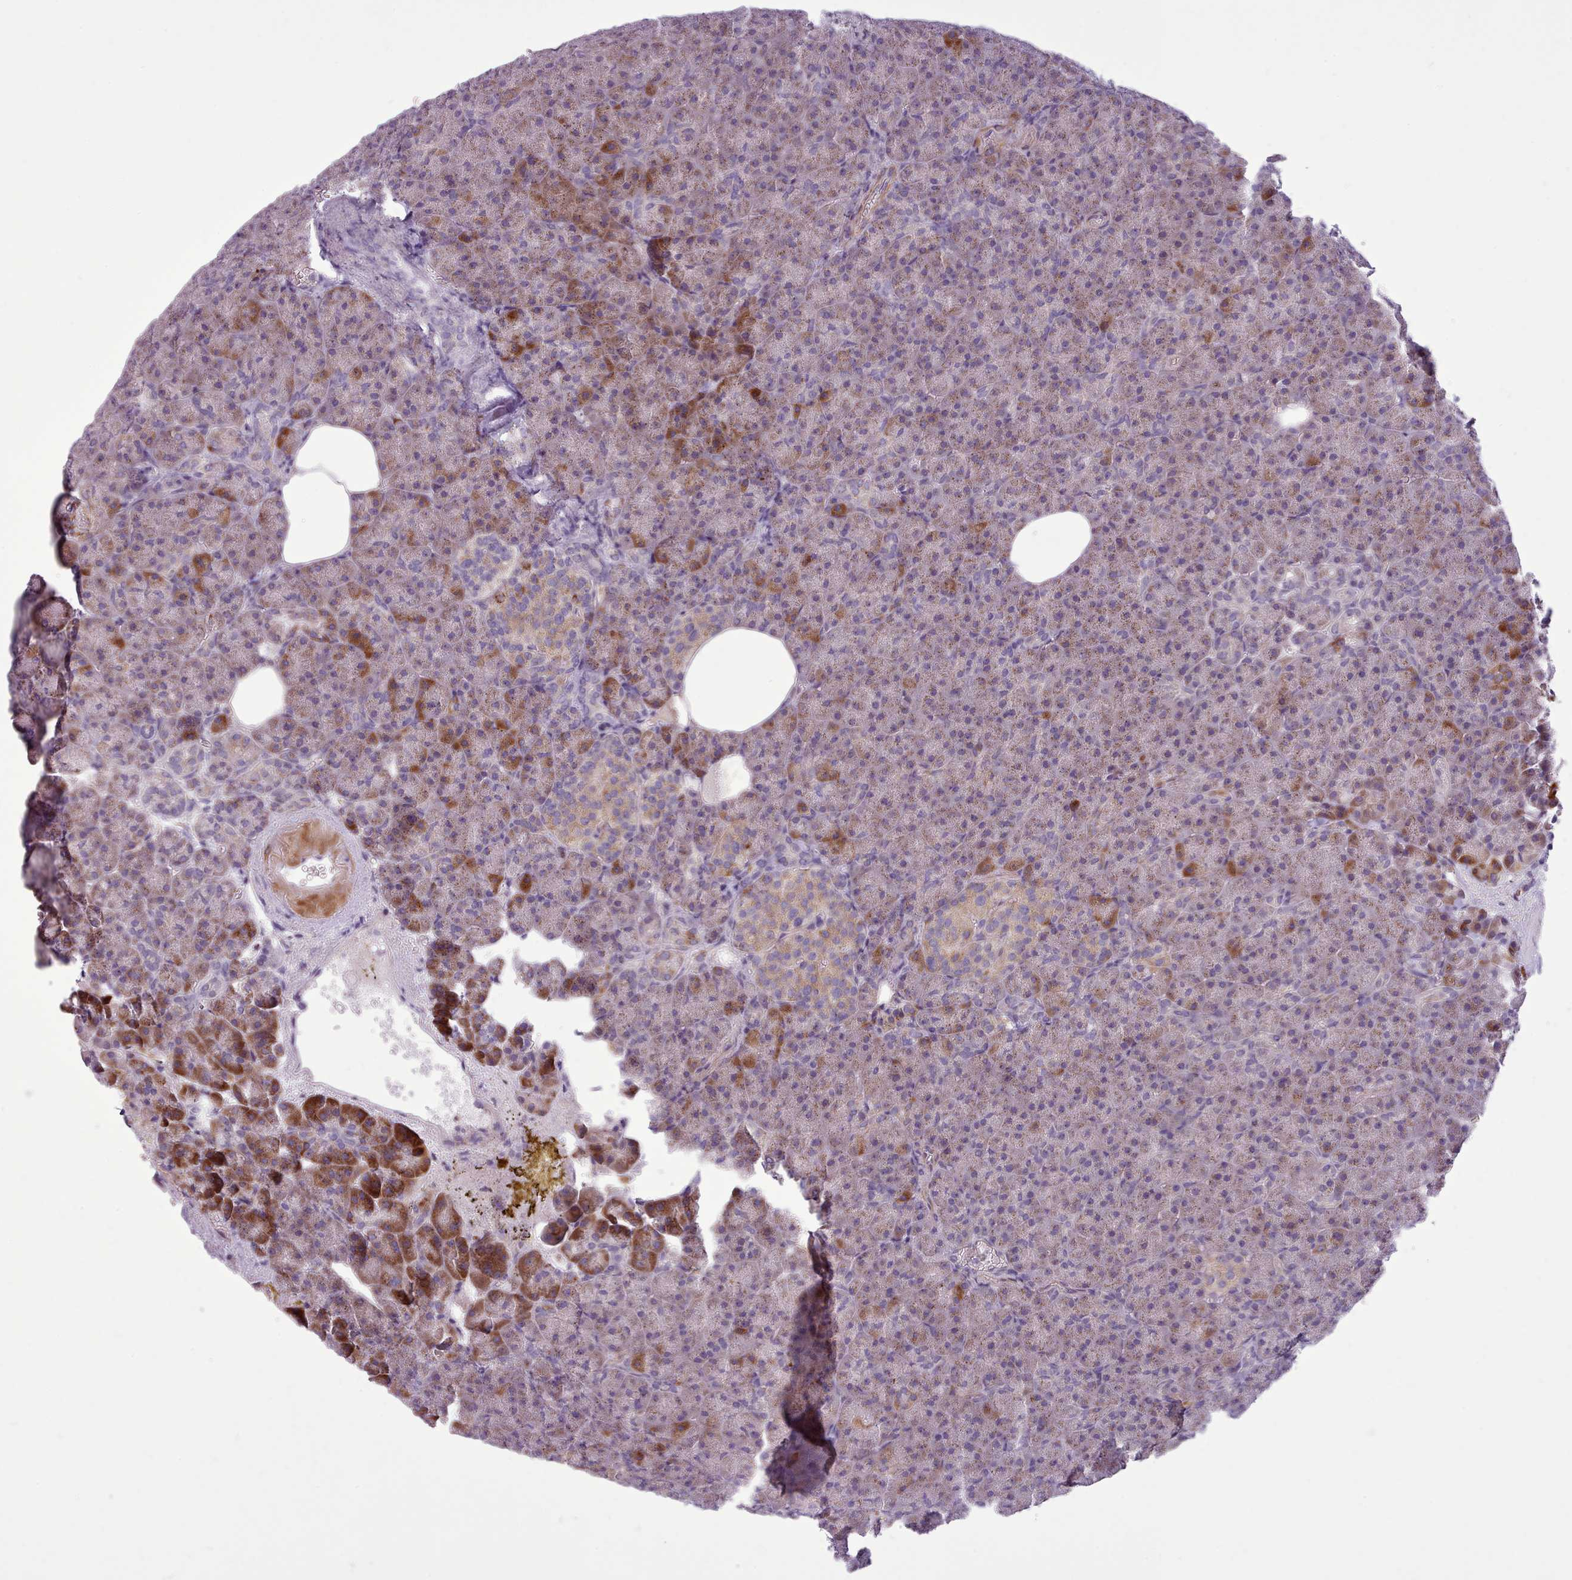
{"staining": {"intensity": "strong", "quantity": "25%-75%", "location": "cytoplasmic/membranous"}, "tissue": "pancreas", "cell_type": "Exocrine glandular cells", "image_type": "normal", "snomed": [{"axis": "morphology", "description": "Normal tissue, NOS"}, {"axis": "topography", "description": "Pancreas"}], "caption": "IHC micrograph of normal pancreas: human pancreas stained using IHC exhibits high levels of strong protein expression localized specifically in the cytoplasmic/membranous of exocrine glandular cells, appearing as a cytoplasmic/membranous brown color.", "gene": "AVL9", "patient": {"sex": "female", "age": 74}}